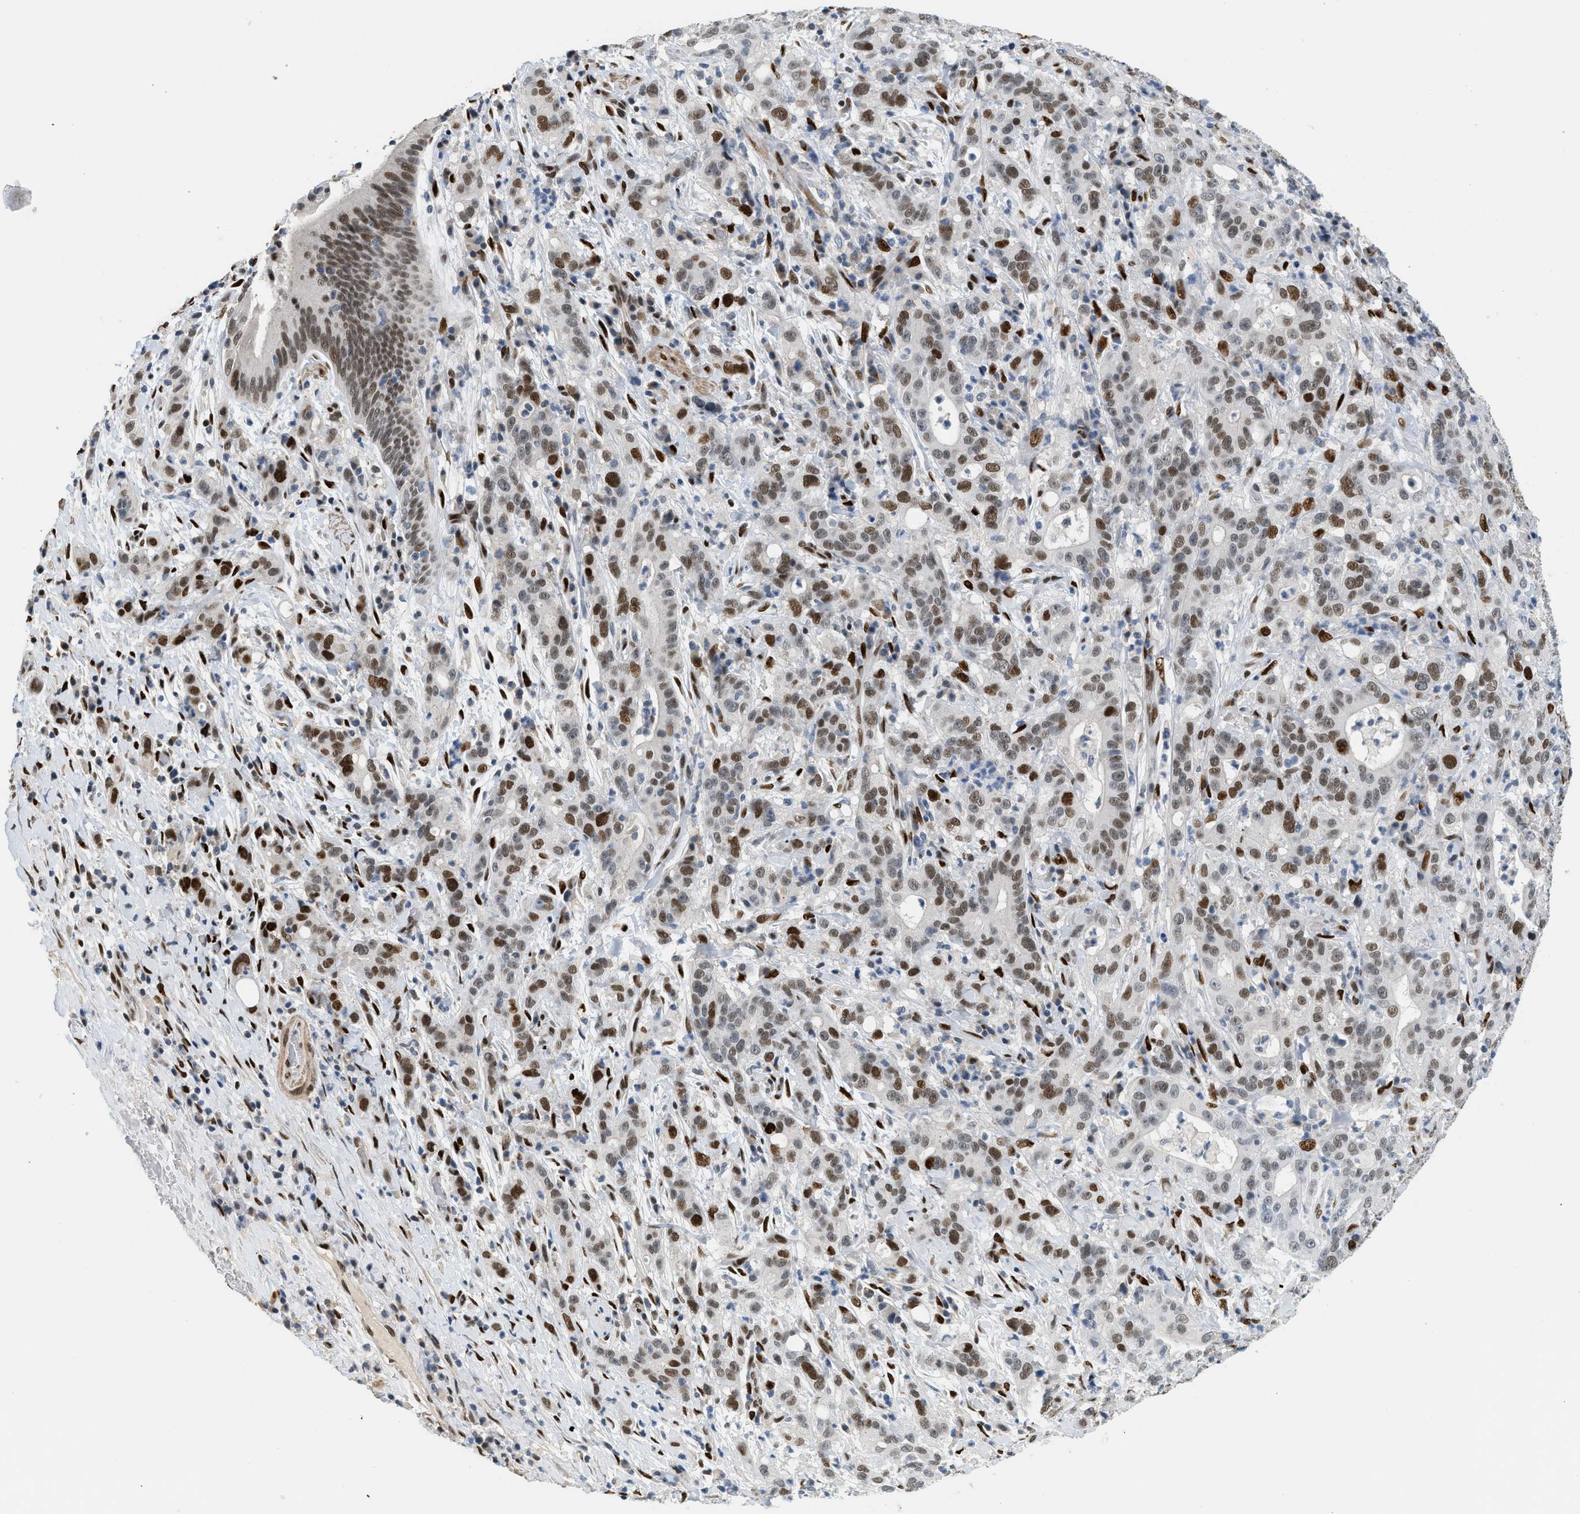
{"staining": {"intensity": "moderate", "quantity": ">75%", "location": "nuclear"}, "tissue": "liver cancer", "cell_type": "Tumor cells", "image_type": "cancer", "snomed": [{"axis": "morphology", "description": "Cholangiocarcinoma"}, {"axis": "topography", "description": "Liver"}], "caption": "IHC staining of liver cancer, which demonstrates medium levels of moderate nuclear positivity in about >75% of tumor cells indicating moderate nuclear protein expression. The staining was performed using DAB (3,3'-diaminobenzidine) (brown) for protein detection and nuclei were counterstained in hematoxylin (blue).", "gene": "ZBTB20", "patient": {"sex": "female", "age": 38}}